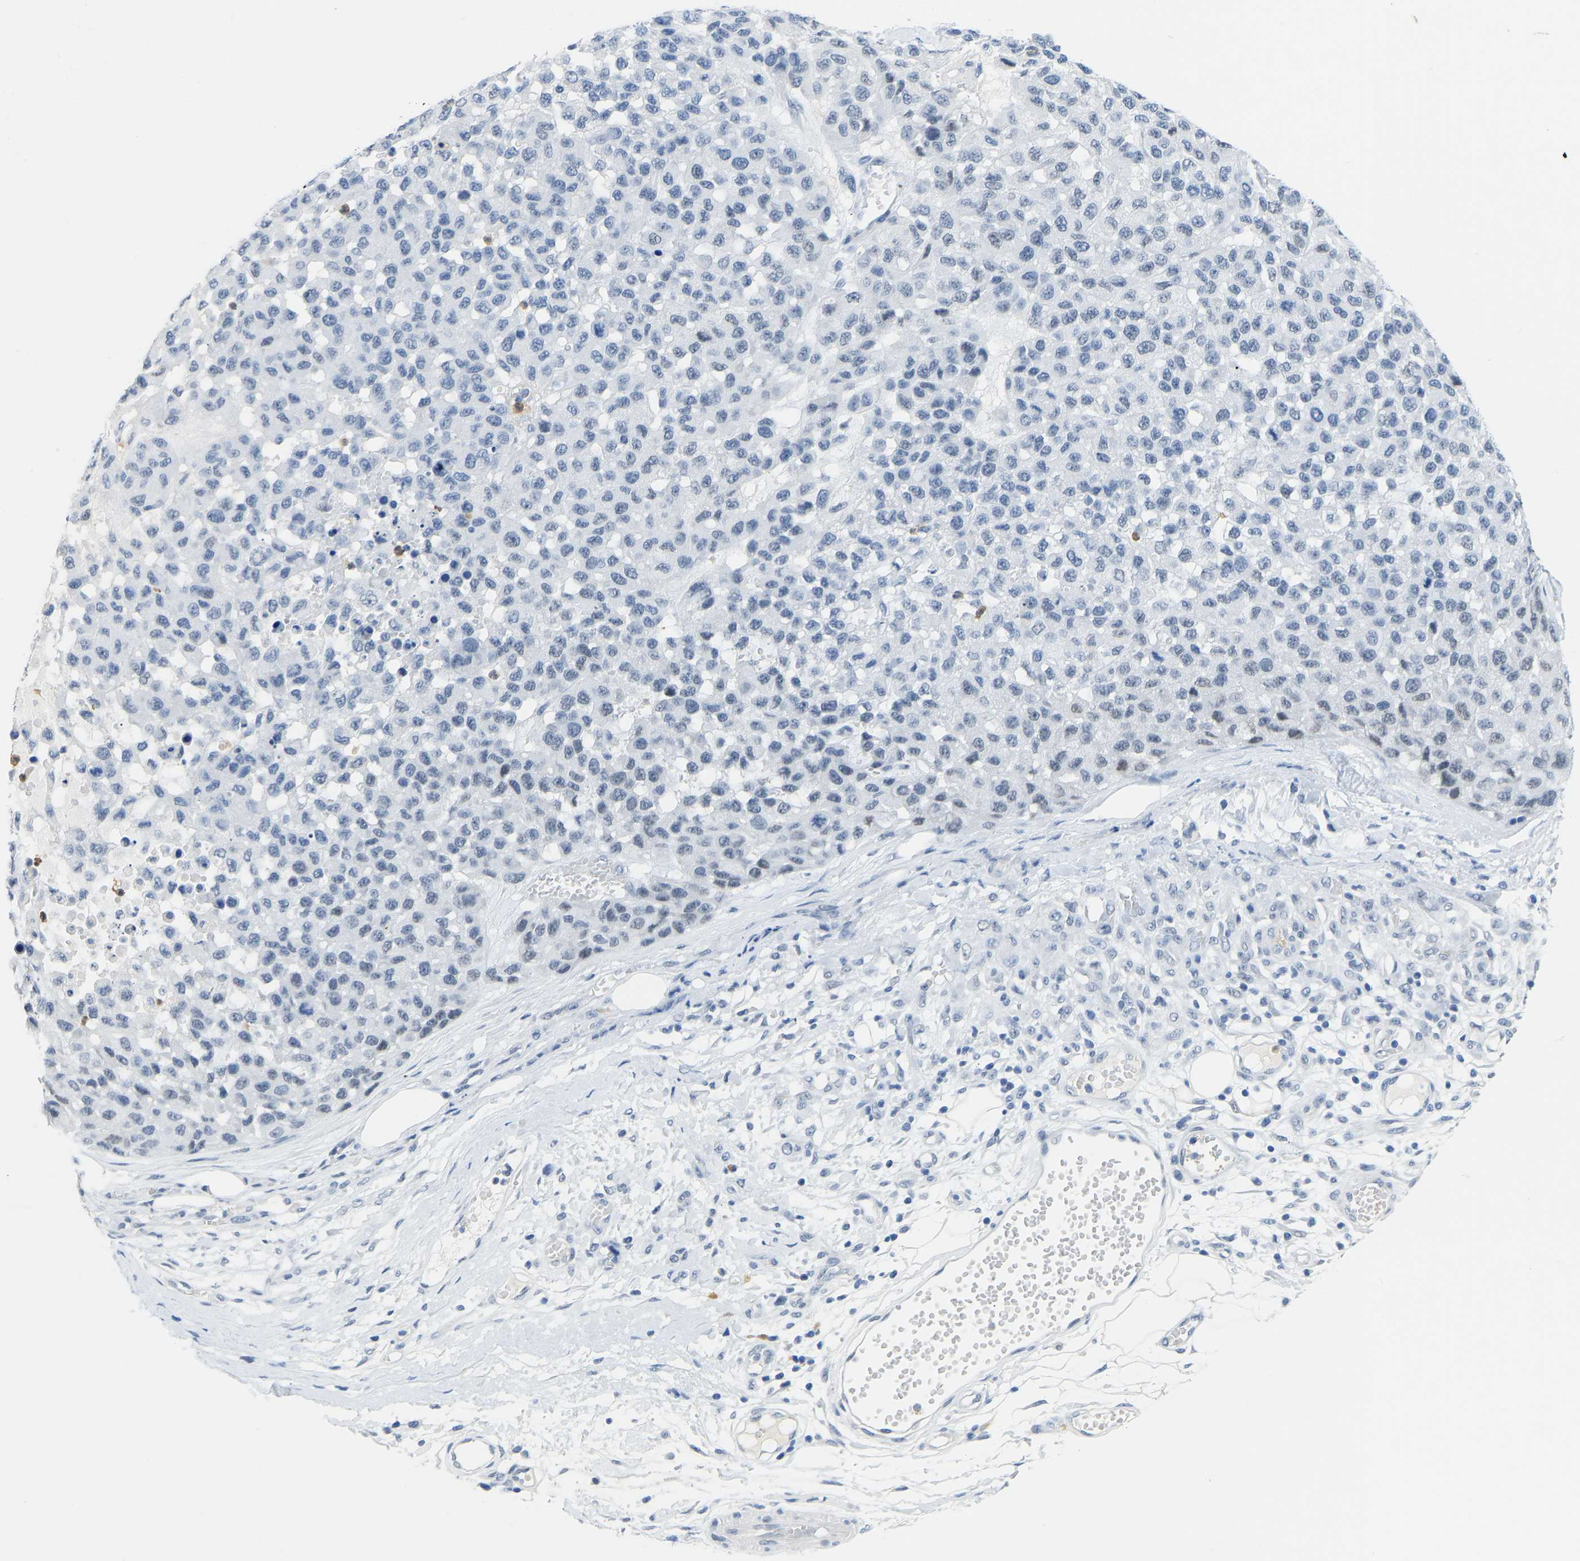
{"staining": {"intensity": "negative", "quantity": "none", "location": "none"}, "tissue": "melanoma", "cell_type": "Tumor cells", "image_type": "cancer", "snomed": [{"axis": "morphology", "description": "Malignant melanoma, NOS"}, {"axis": "topography", "description": "Skin"}], "caption": "The IHC histopathology image has no significant positivity in tumor cells of malignant melanoma tissue. (Brightfield microscopy of DAB (3,3'-diaminobenzidine) immunohistochemistry (IHC) at high magnification).", "gene": "TXNDC2", "patient": {"sex": "male", "age": 62}}